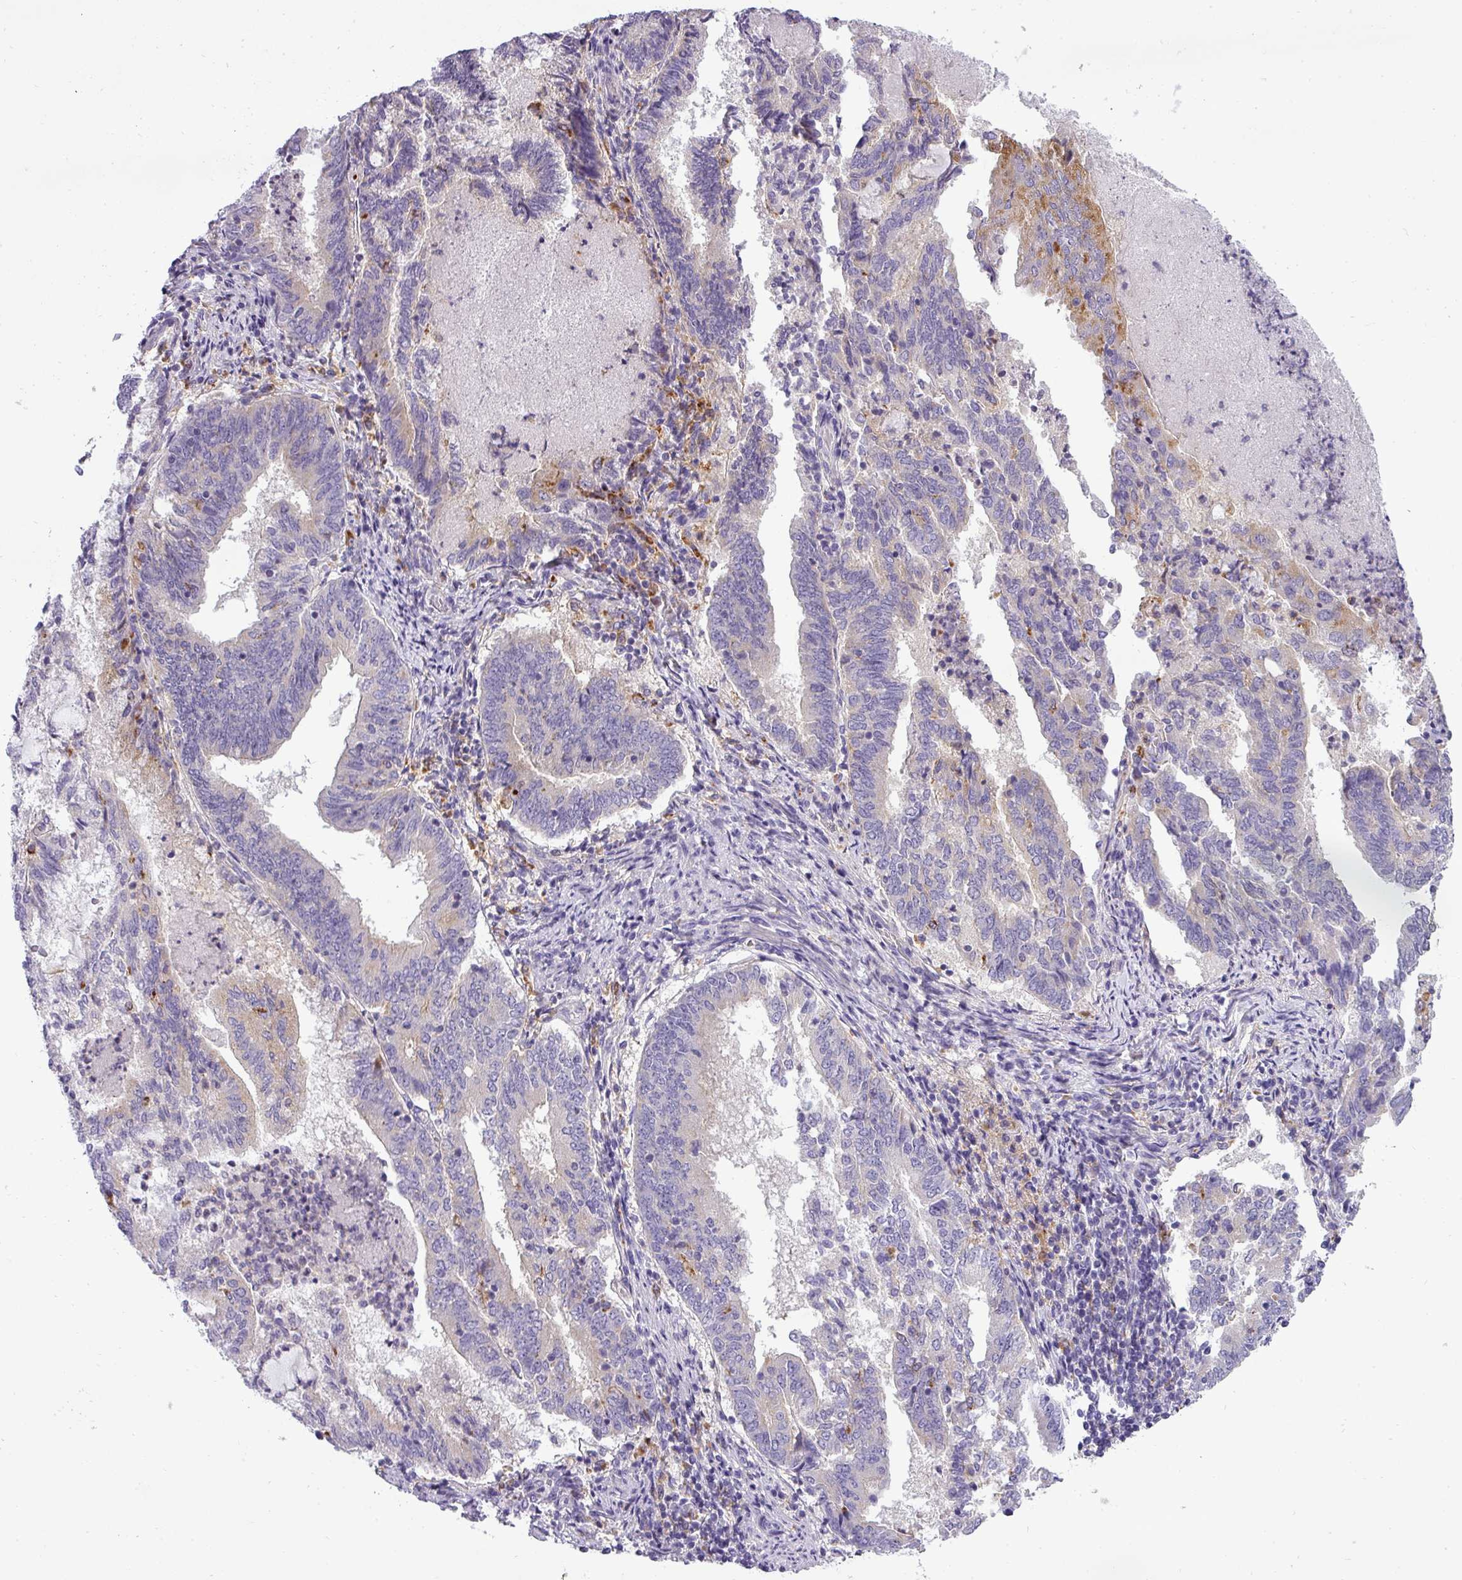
{"staining": {"intensity": "weak", "quantity": "<25%", "location": "cytoplasmic/membranous"}, "tissue": "endometrial cancer", "cell_type": "Tumor cells", "image_type": "cancer", "snomed": [{"axis": "morphology", "description": "Adenocarcinoma, NOS"}, {"axis": "topography", "description": "Endometrium"}], "caption": "The image displays no significant staining in tumor cells of endometrial cancer (adenocarcinoma). (DAB immunohistochemistry, high magnification).", "gene": "ATP6V1D", "patient": {"sex": "female", "age": 80}}